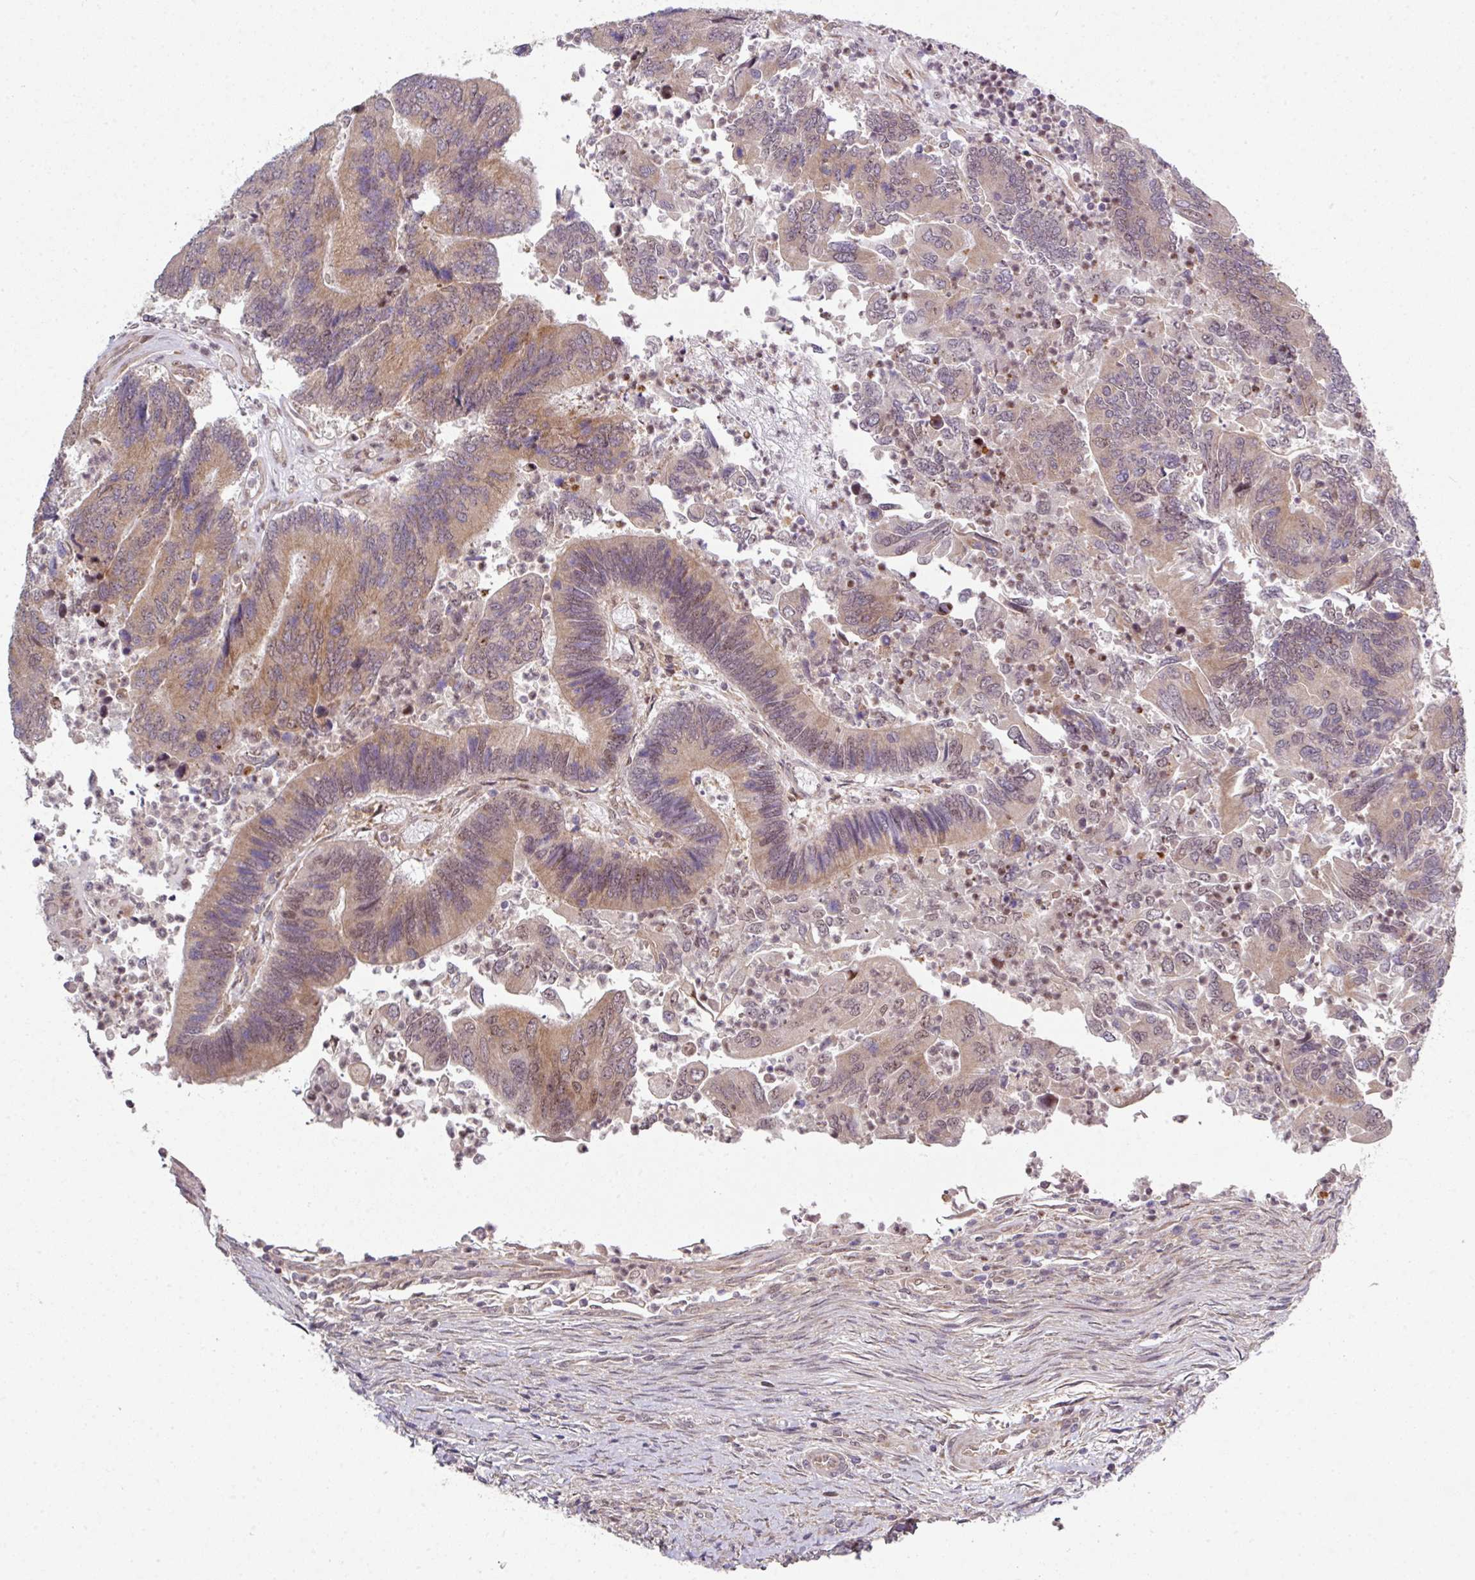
{"staining": {"intensity": "weak", "quantity": "25%-75%", "location": "cytoplasmic/membranous,nuclear"}, "tissue": "colorectal cancer", "cell_type": "Tumor cells", "image_type": "cancer", "snomed": [{"axis": "morphology", "description": "Adenocarcinoma, NOS"}, {"axis": "topography", "description": "Colon"}], "caption": "IHC (DAB (3,3'-diaminobenzidine)) staining of colorectal cancer reveals weak cytoplasmic/membranous and nuclear protein positivity in about 25%-75% of tumor cells.", "gene": "CAMLG", "patient": {"sex": "female", "age": 67}}